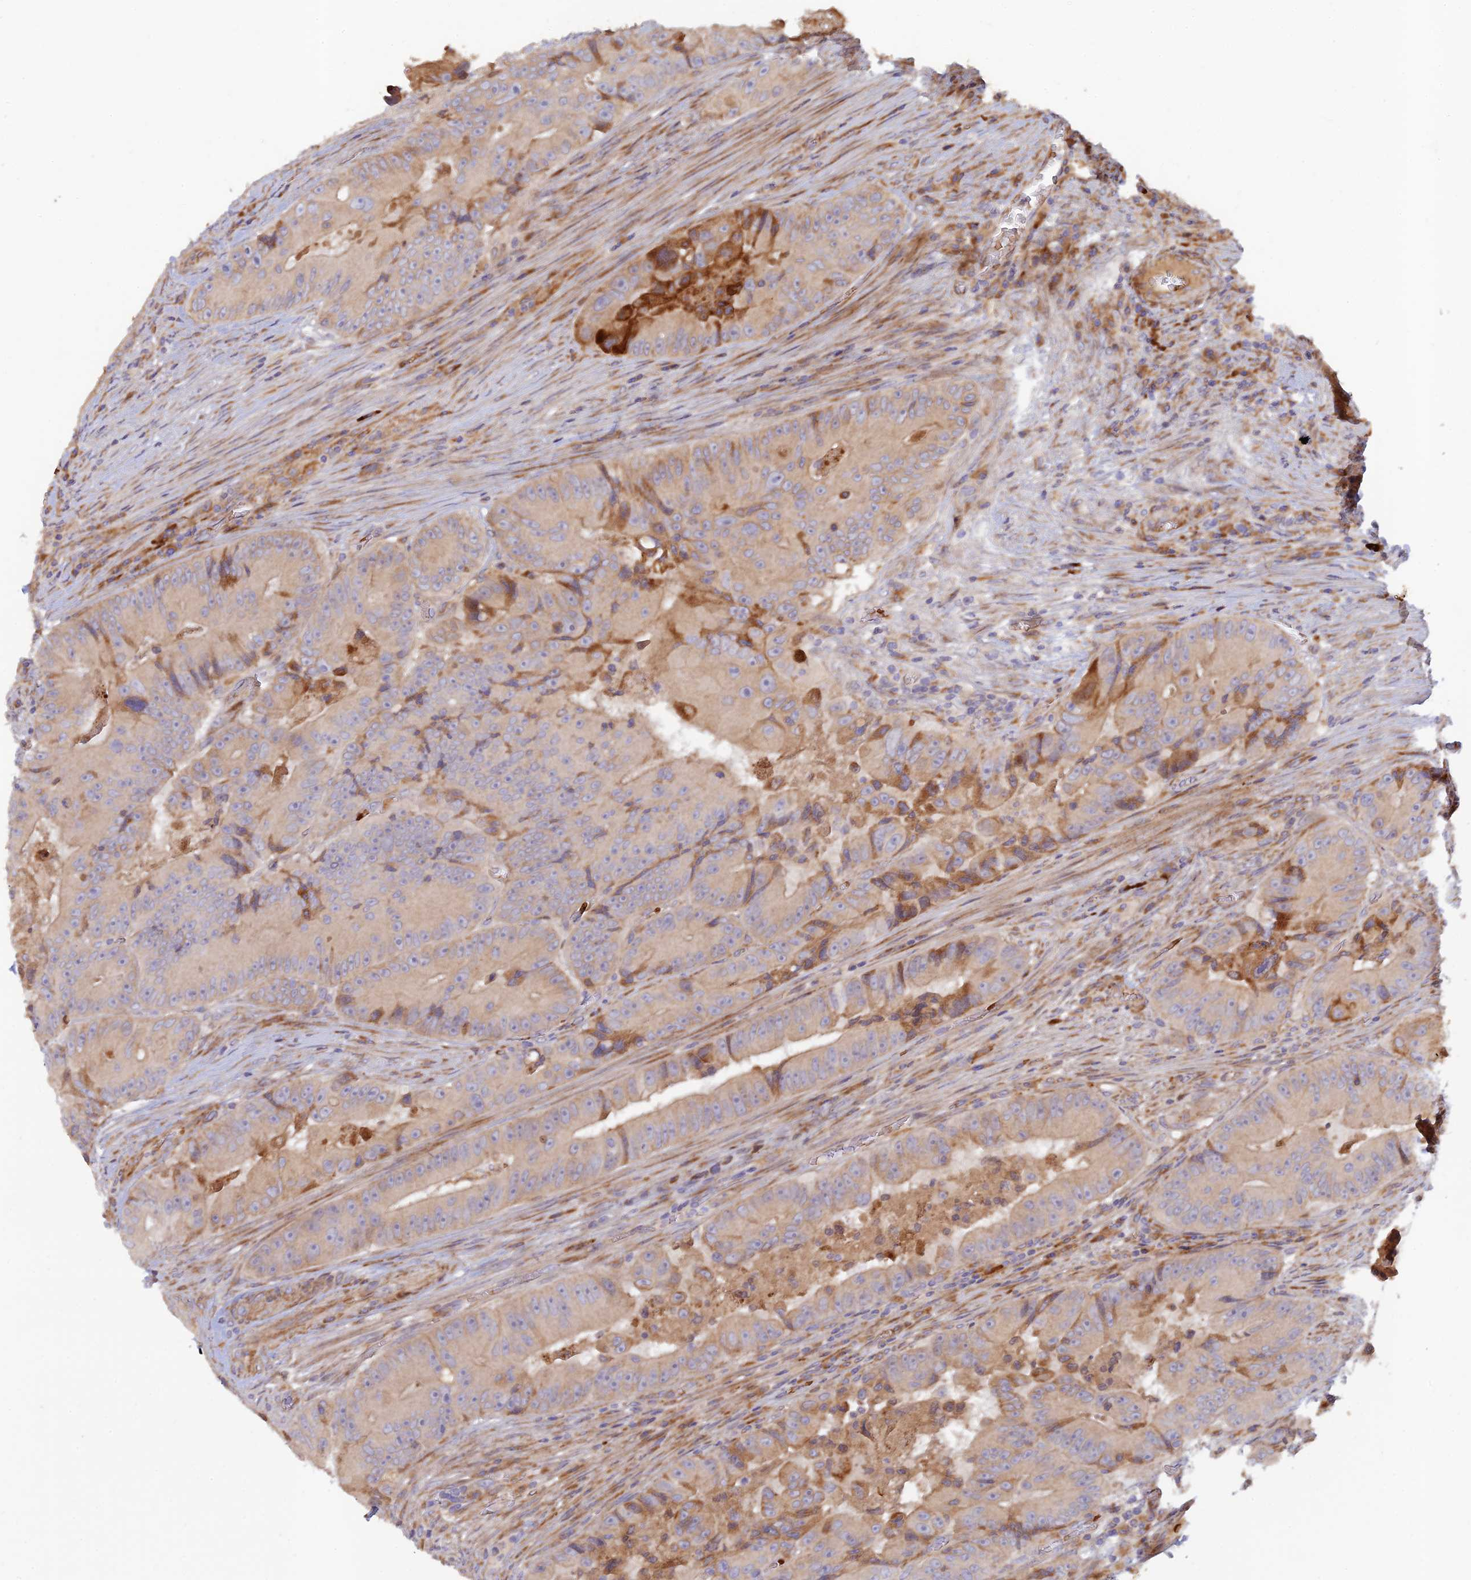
{"staining": {"intensity": "moderate", "quantity": "<25%", "location": "cytoplasmic/membranous"}, "tissue": "colorectal cancer", "cell_type": "Tumor cells", "image_type": "cancer", "snomed": [{"axis": "morphology", "description": "Adenocarcinoma, NOS"}, {"axis": "topography", "description": "Colon"}], "caption": "Immunohistochemistry (IHC) of human colorectal adenocarcinoma reveals low levels of moderate cytoplasmic/membranous staining in about <25% of tumor cells.", "gene": "GMCL1", "patient": {"sex": "female", "age": 86}}